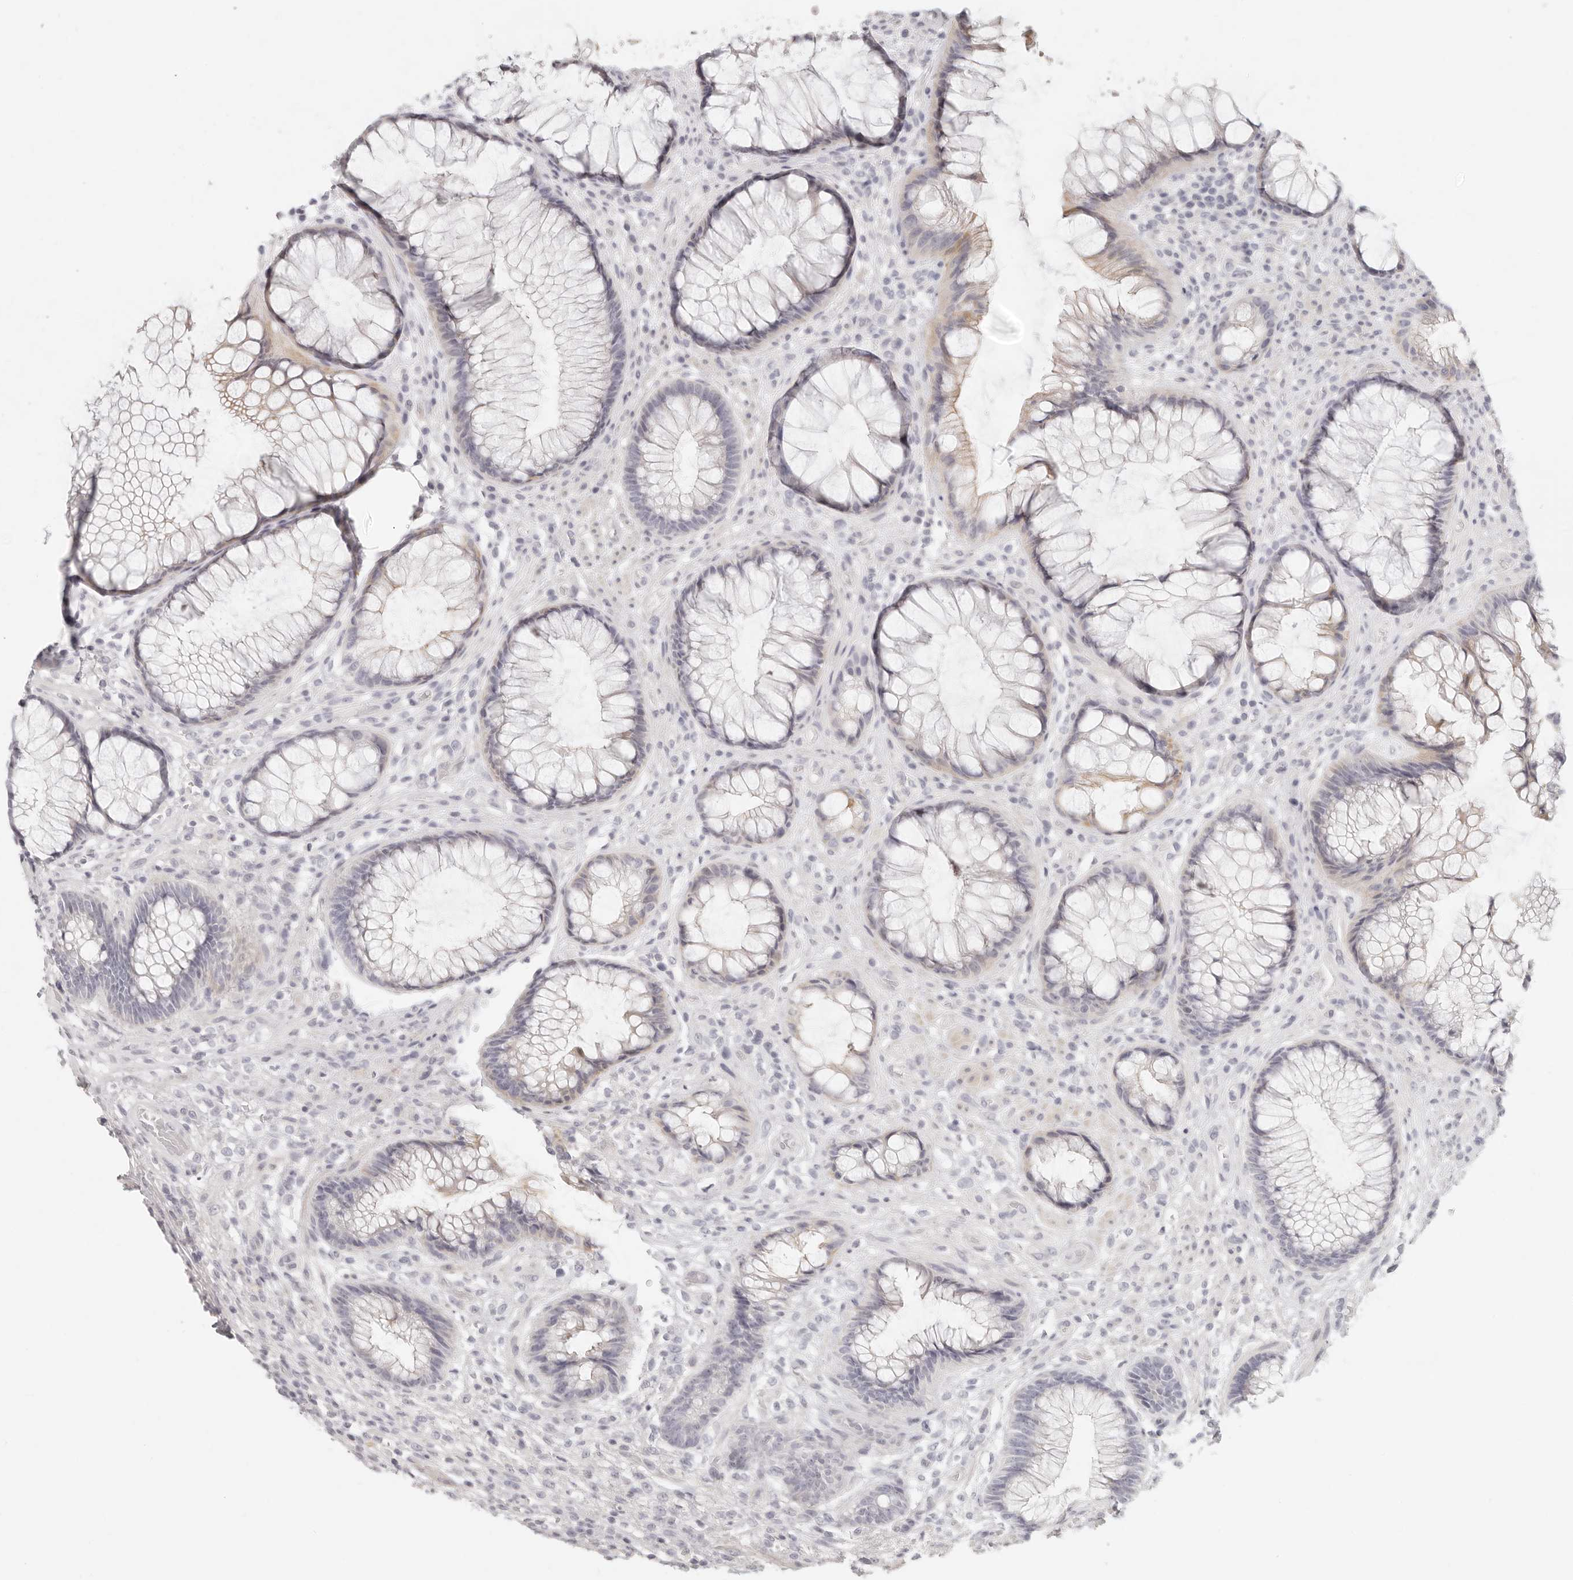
{"staining": {"intensity": "moderate", "quantity": "<25%", "location": "cytoplasmic/membranous"}, "tissue": "rectum", "cell_type": "Glandular cells", "image_type": "normal", "snomed": [{"axis": "morphology", "description": "Normal tissue, NOS"}, {"axis": "topography", "description": "Rectum"}], "caption": "Glandular cells display low levels of moderate cytoplasmic/membranous staining in approximately <25% of cells in unremarkable rectum.", "gene": "RXFP1", "patient": {"sex": "male", "age": 51}}